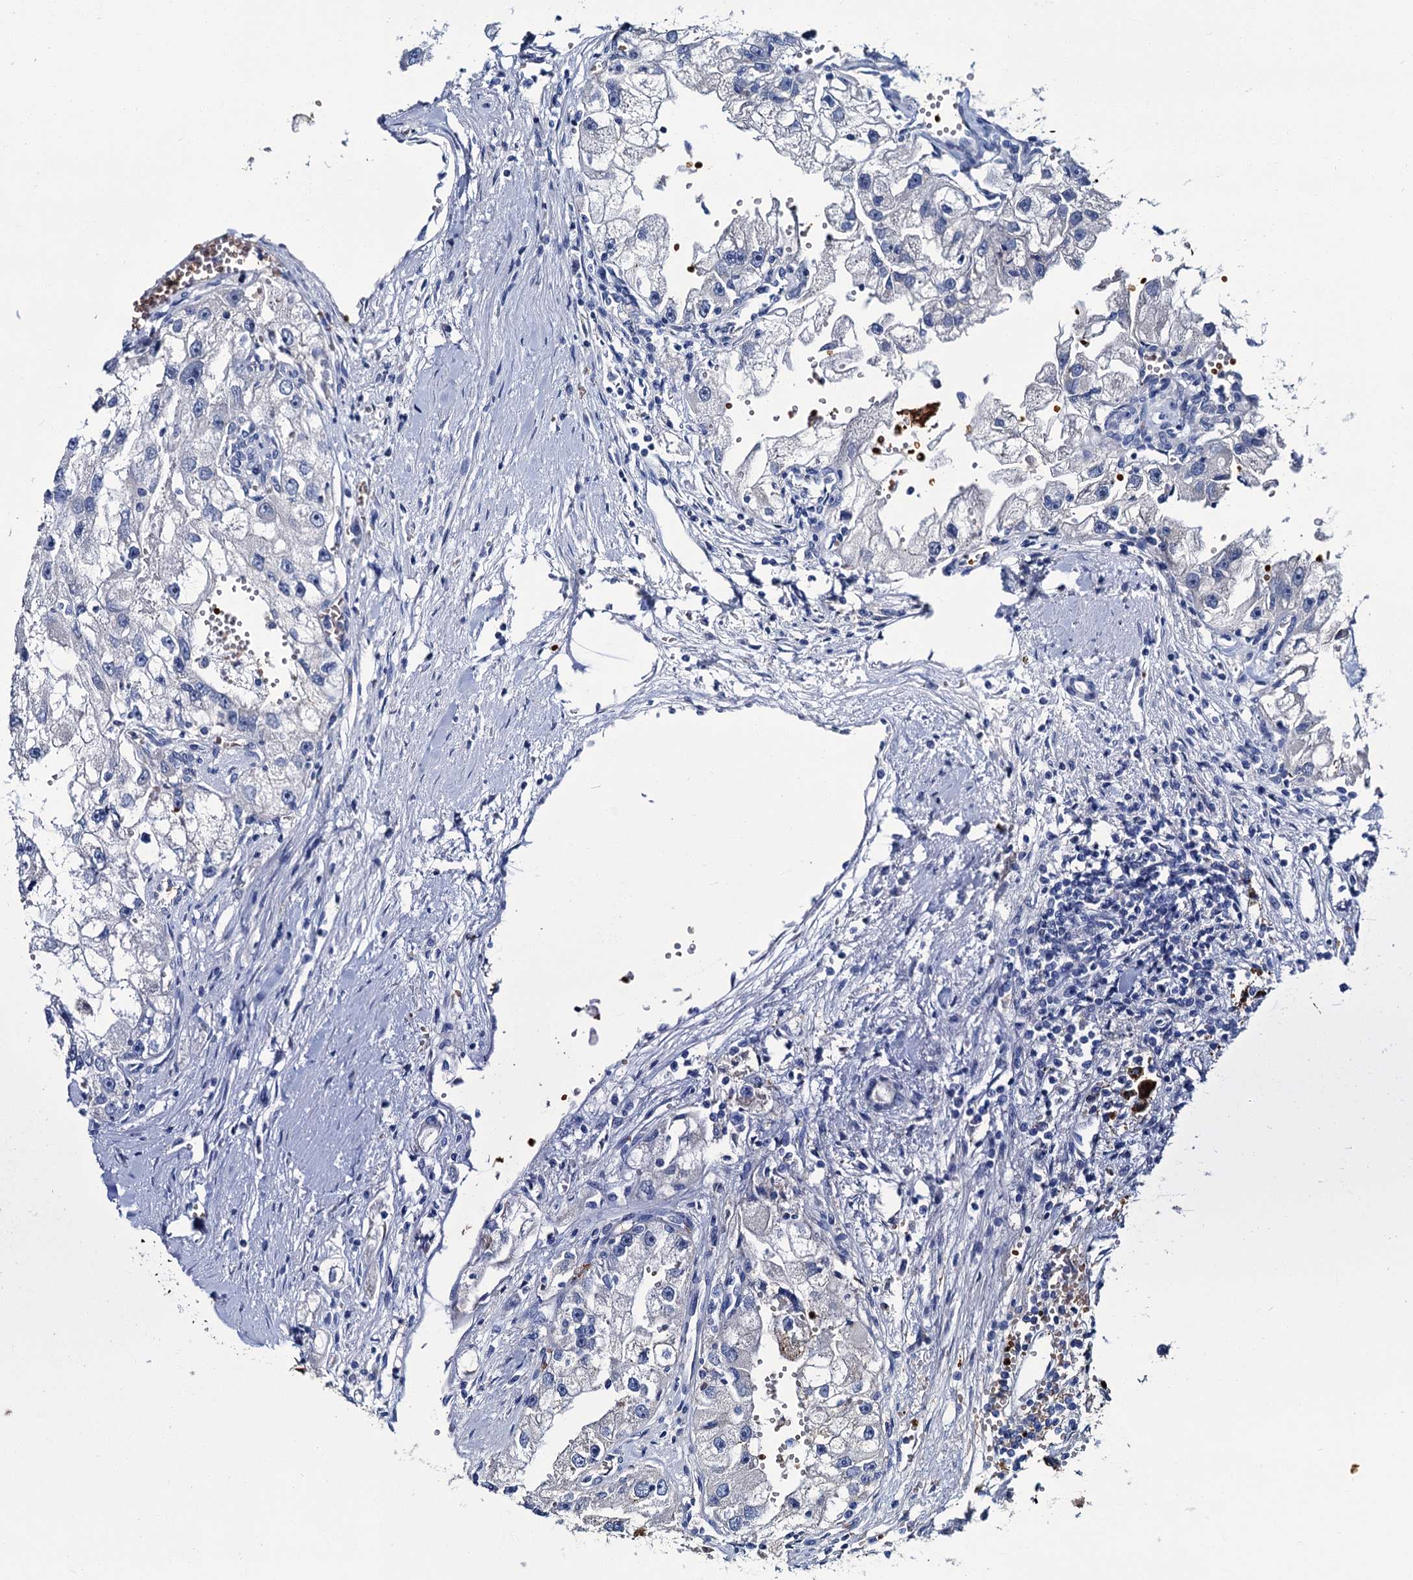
{"staining": {"intensity": "negative", "quantity": "none", "location": "none"}, "tissue": "renal cancer", "cell_type": "Tumor cells", "image_type": "cancer", "snomed": [{"axis": "morphology", "description": "Adenocarcinoma, NOS"}, {"axis": "topography", "description": "Kidney"}], "caption": "A histopathology image of renal cancer (adenocarcinoma) stained for a protein shows no brown staining in tumor cells. (DAB IHC, high magnification).", "gene": "ATG2A", "patient": {"sex": "male", "age": 63}}